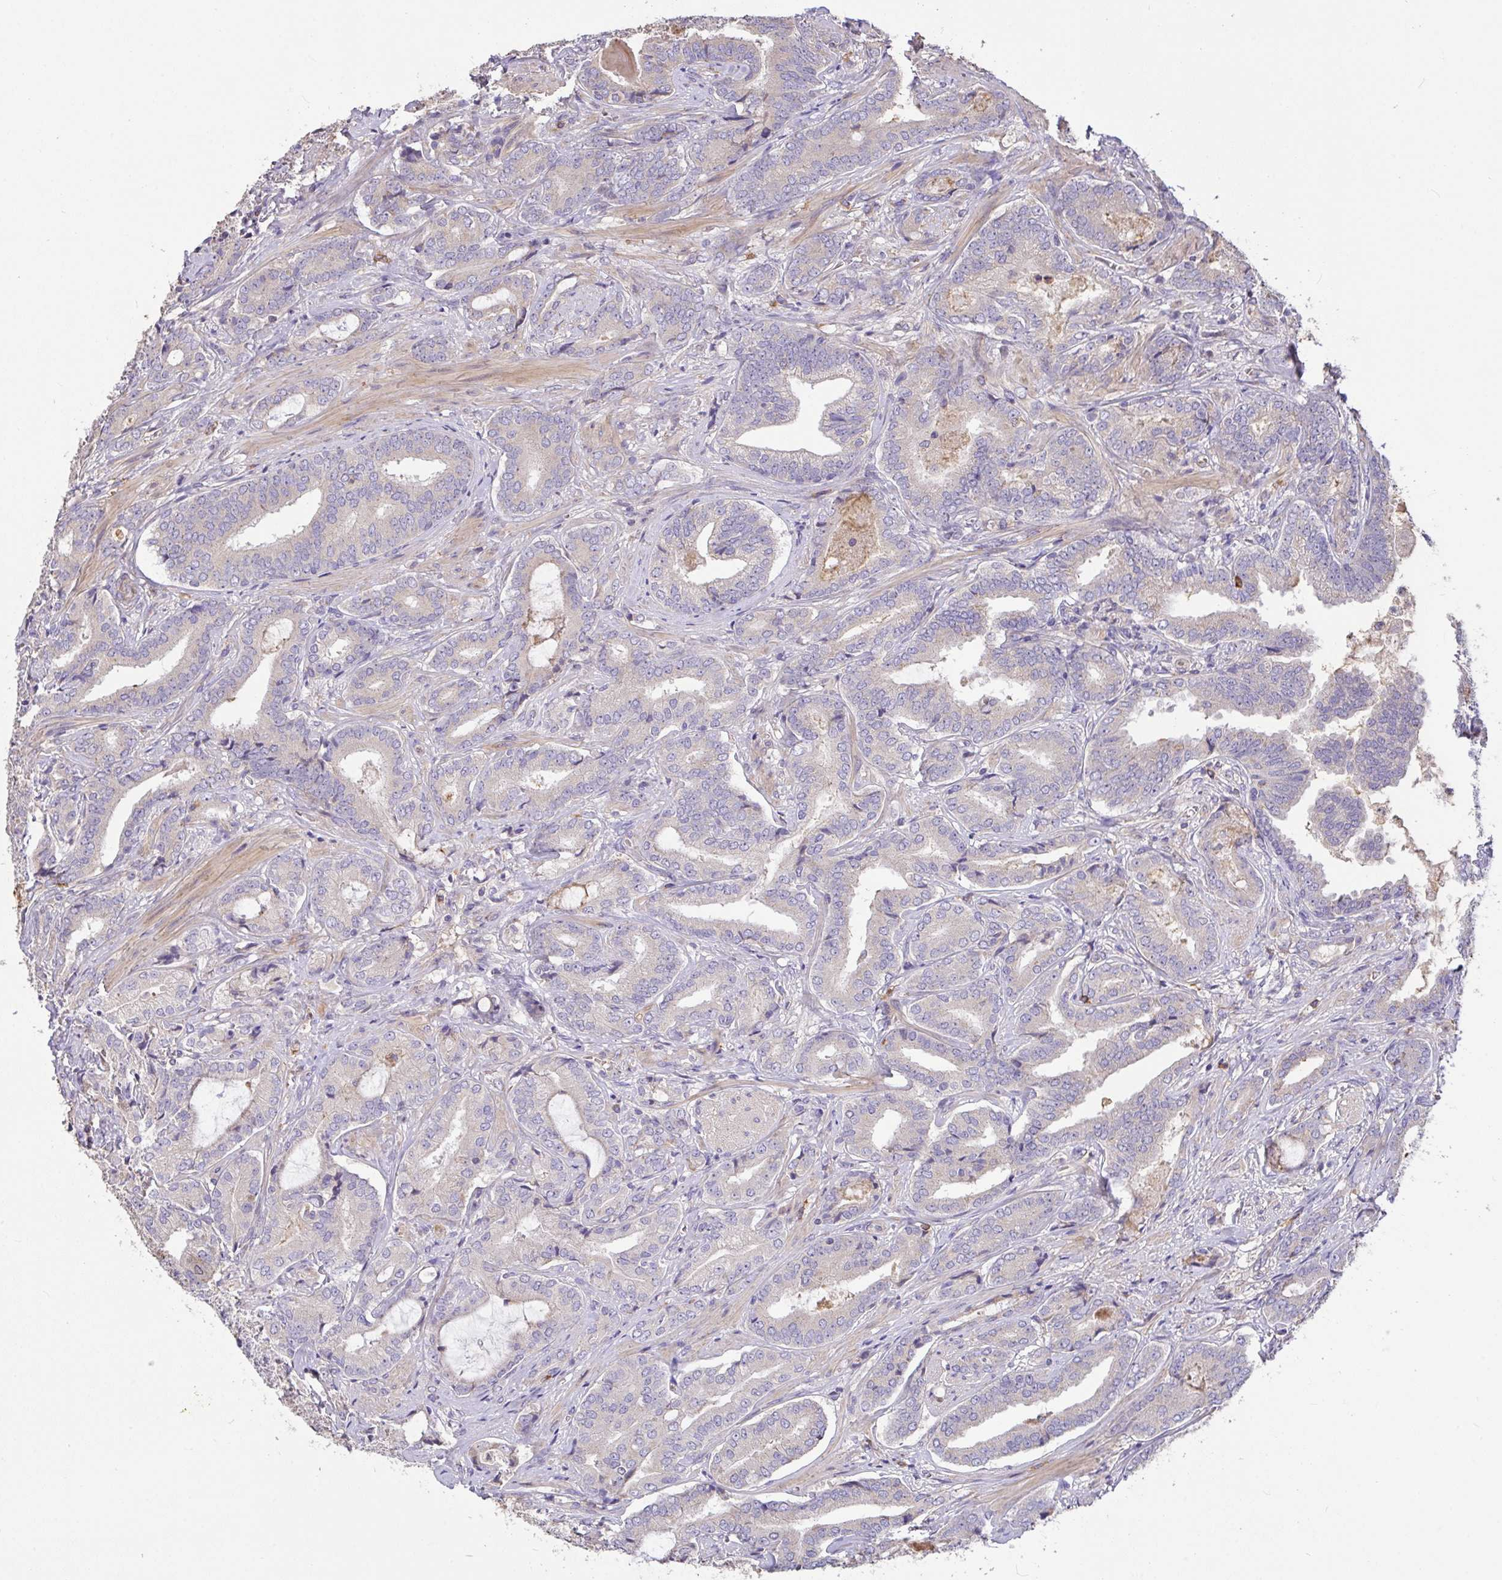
{"staining": {"intensity": "negative", "quantity": "none", "location": "none"}, "tissue": "prostate cancer", "cell_type": "Tumor cells", "image_type": "cancer", "snomed": [{"axis": "morphology", "description": "Adenocarcinoma, High grade"}, {"axis": "topography", "description": "Prostate"}], "caption": "This is an immunohistochemistry (IHC) photomicrograph of high-grade adenocarcinoma (prostate). There is no expression in tumor cells.", "gene": "FCER1A", "patient": {"sex": "male", "age": 62}}